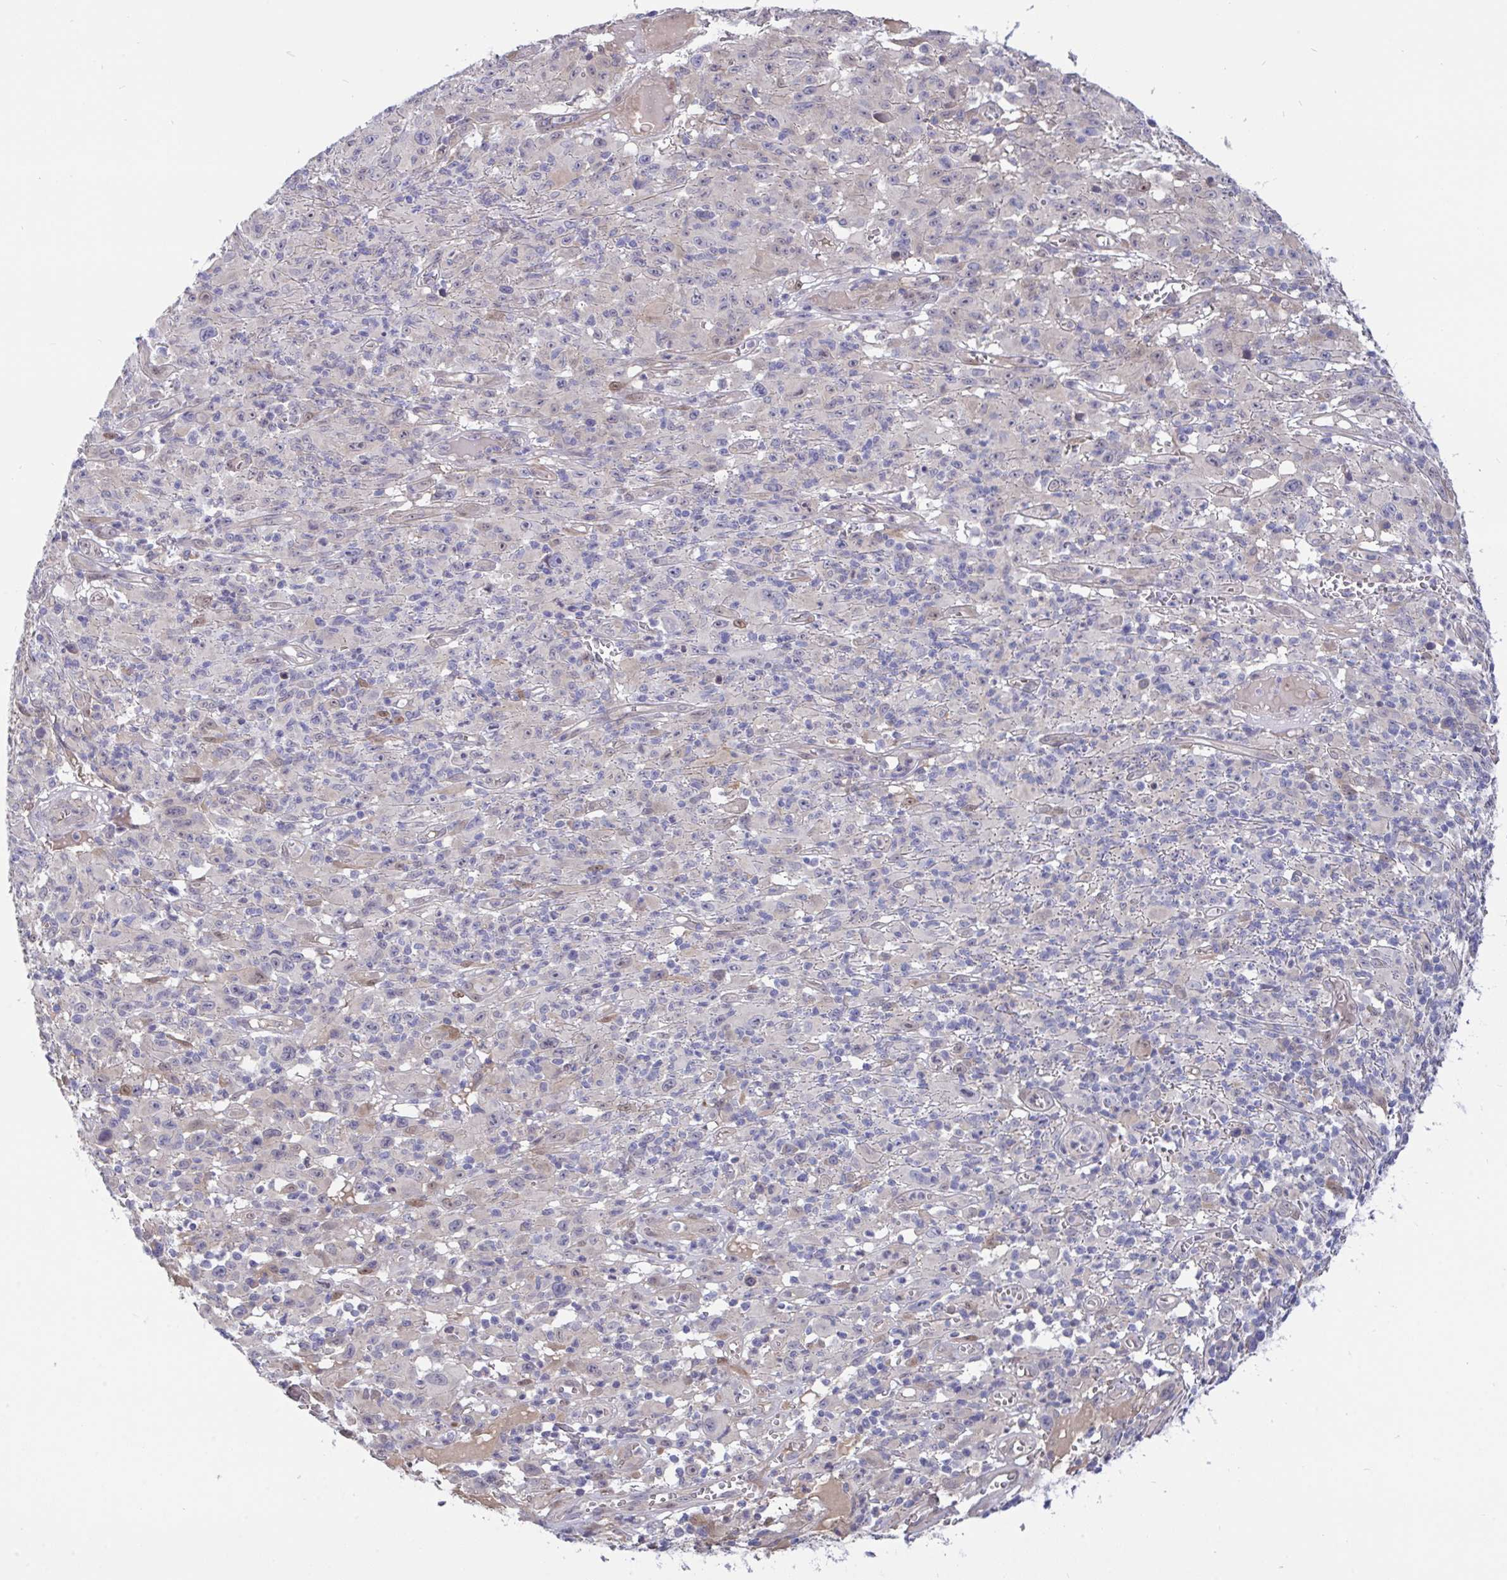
{"staining": {"intensity": "negative", "quantity": "none", "location": "none"}, "tissue": "melanoma", "cell_type": "Tumor cells", "image_type": "cancer", "snomed": [{"axis": "morphology", "description": "Malignant melanoma, NOS"}, {"axis": "topography", "description": "Skin"}], "caption": "There is no significant staining in tumor cells of melanoma. Nuclei are stained in blue.", "gene": "L3HYPDH", "patient": {"sex": "male", "age": 46}}